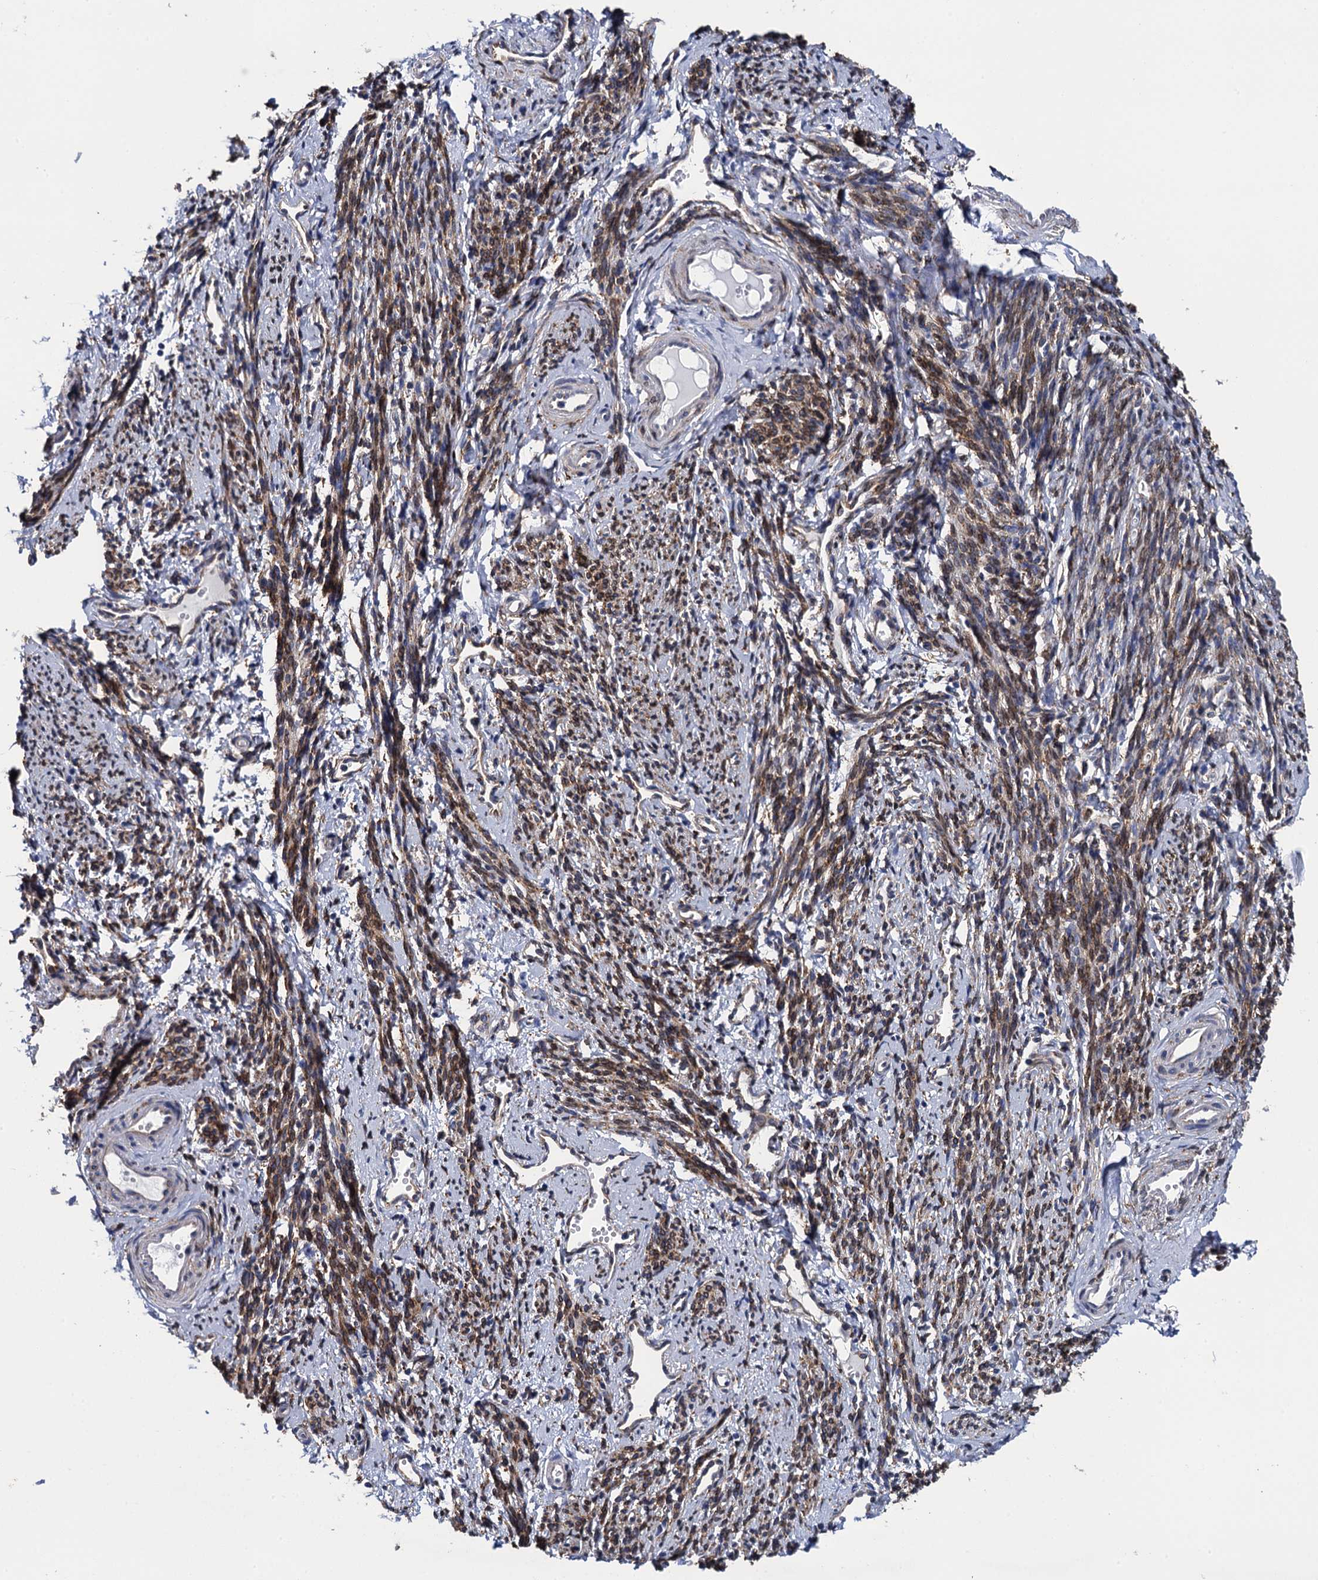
{"staining": {"intensity": "moderate", "quantity": "25%-75%", "location": "cytoplasmic/membranous"}, "tissue": "smooth muscle", "cell_type": "Smooth muscle cells", "image_type": "normal", "snomed": [{"axis": "morphology", "description": "Normal tissue, NOS"}, {"axis": "topography", "description": "Smooth muscle"}, {"axis": "topography", "description": "Uterus"}], "caption": "A medium amount of moderate cytoplasmic/membranous expression is present in approximately 25%-75% of smooth muscle cells in benign smooth muscle.", "gene": "POGLUT3", "patient": {"sex": "female", "age": 59}}